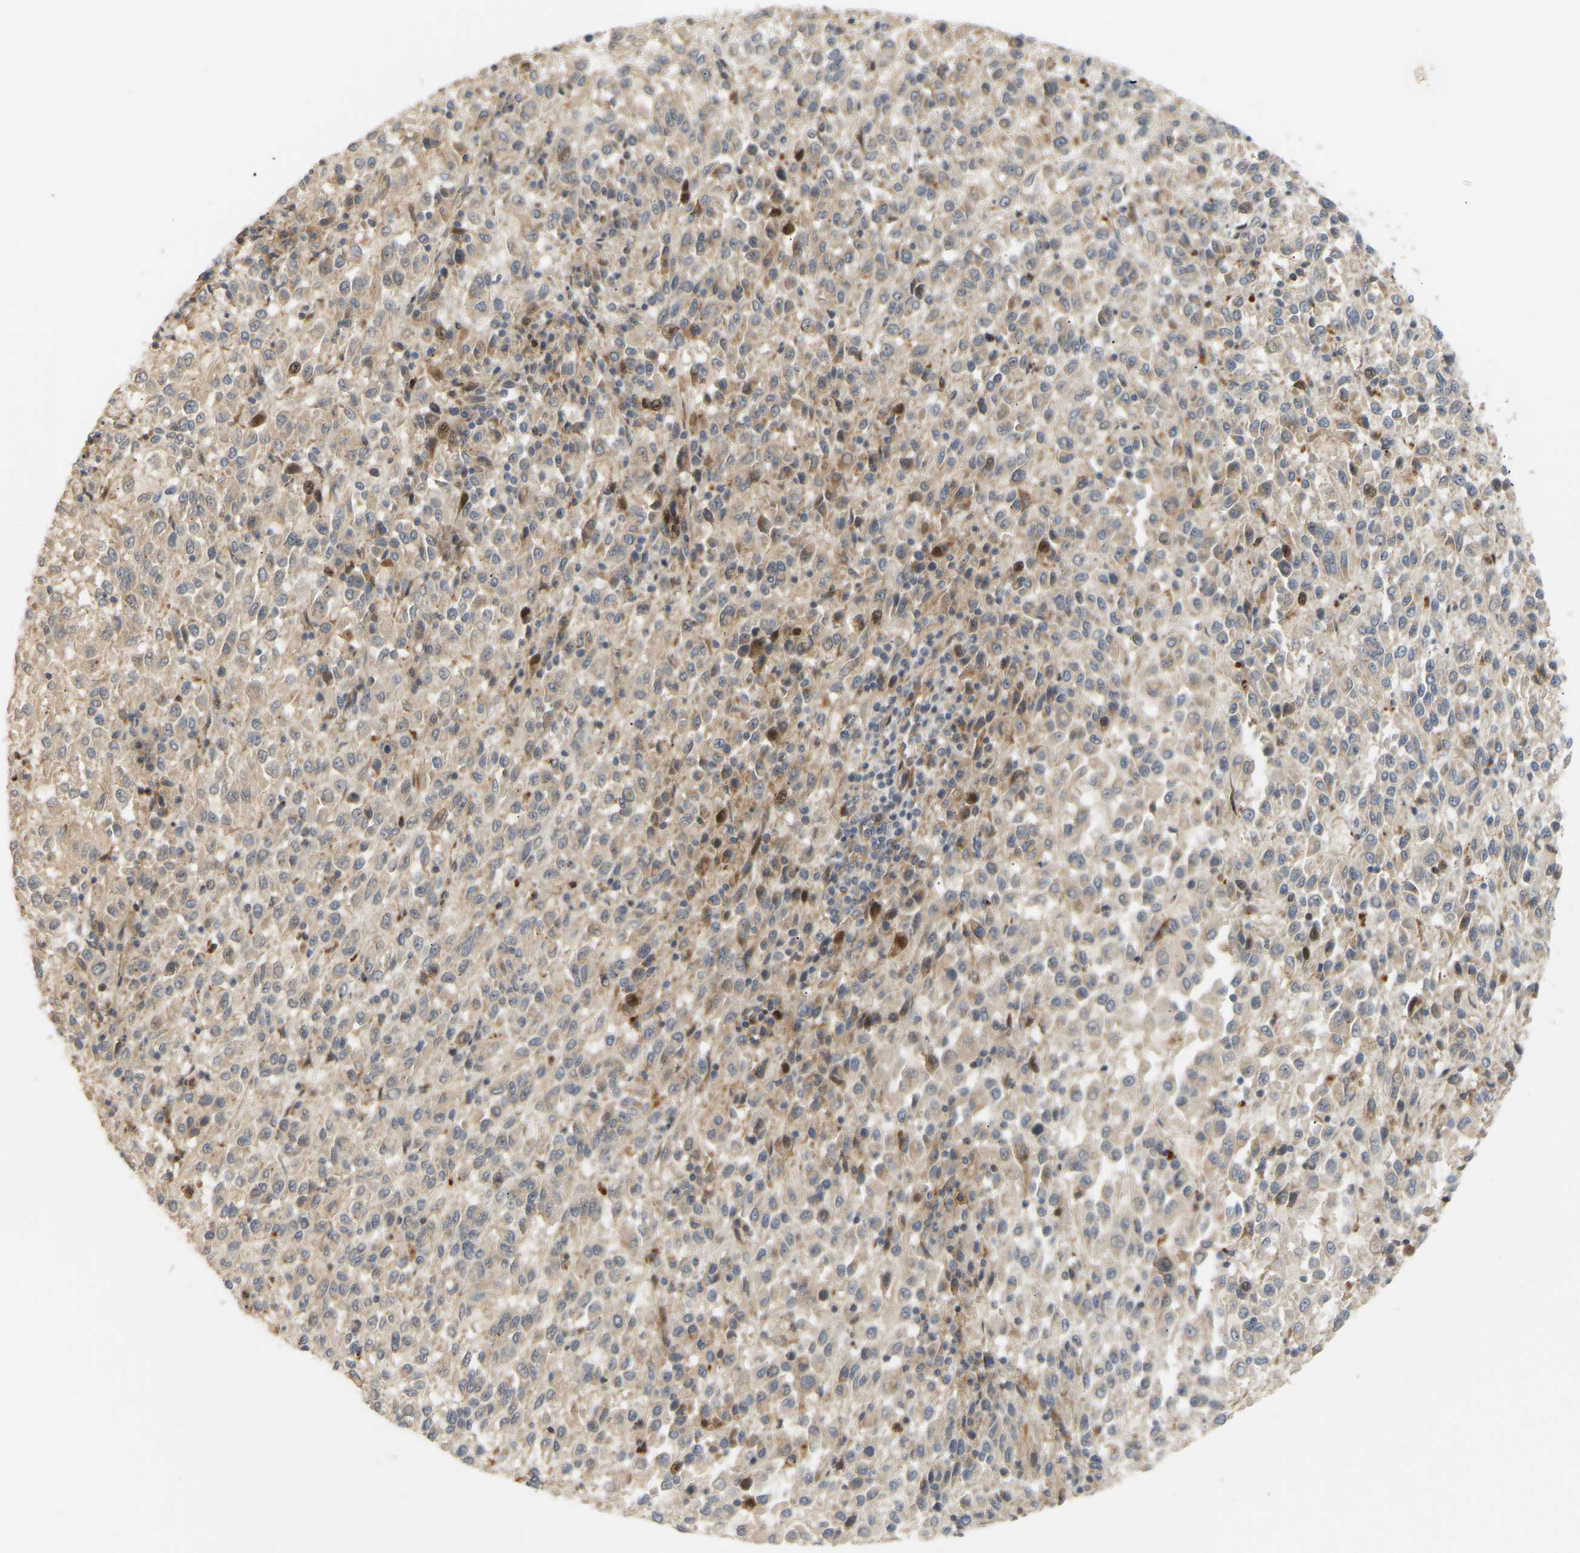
{"staining": {"intensity": "weak", "quantity": "25%-75%", "location": "cytoplasmic/membranous"}, "tissue": "melanoma", "cell_type": "Tumor cells", "image_type": "cancer", "snomed": [{"axis": "morphology", "description": "Malignant melanoma, Metastatic site"}, {"axis": "topography", "description": "Lung"}], "caption": "Tumor cells demonstrate low levels of weak cytoplasmic/membranous staining in about 25%-75% of cells in melanoma. (DAB = brown stain, brightfield microscopy at high magnification).", "gene": "POGLUT2", "patient": {"sex": "male", "age": 64}}